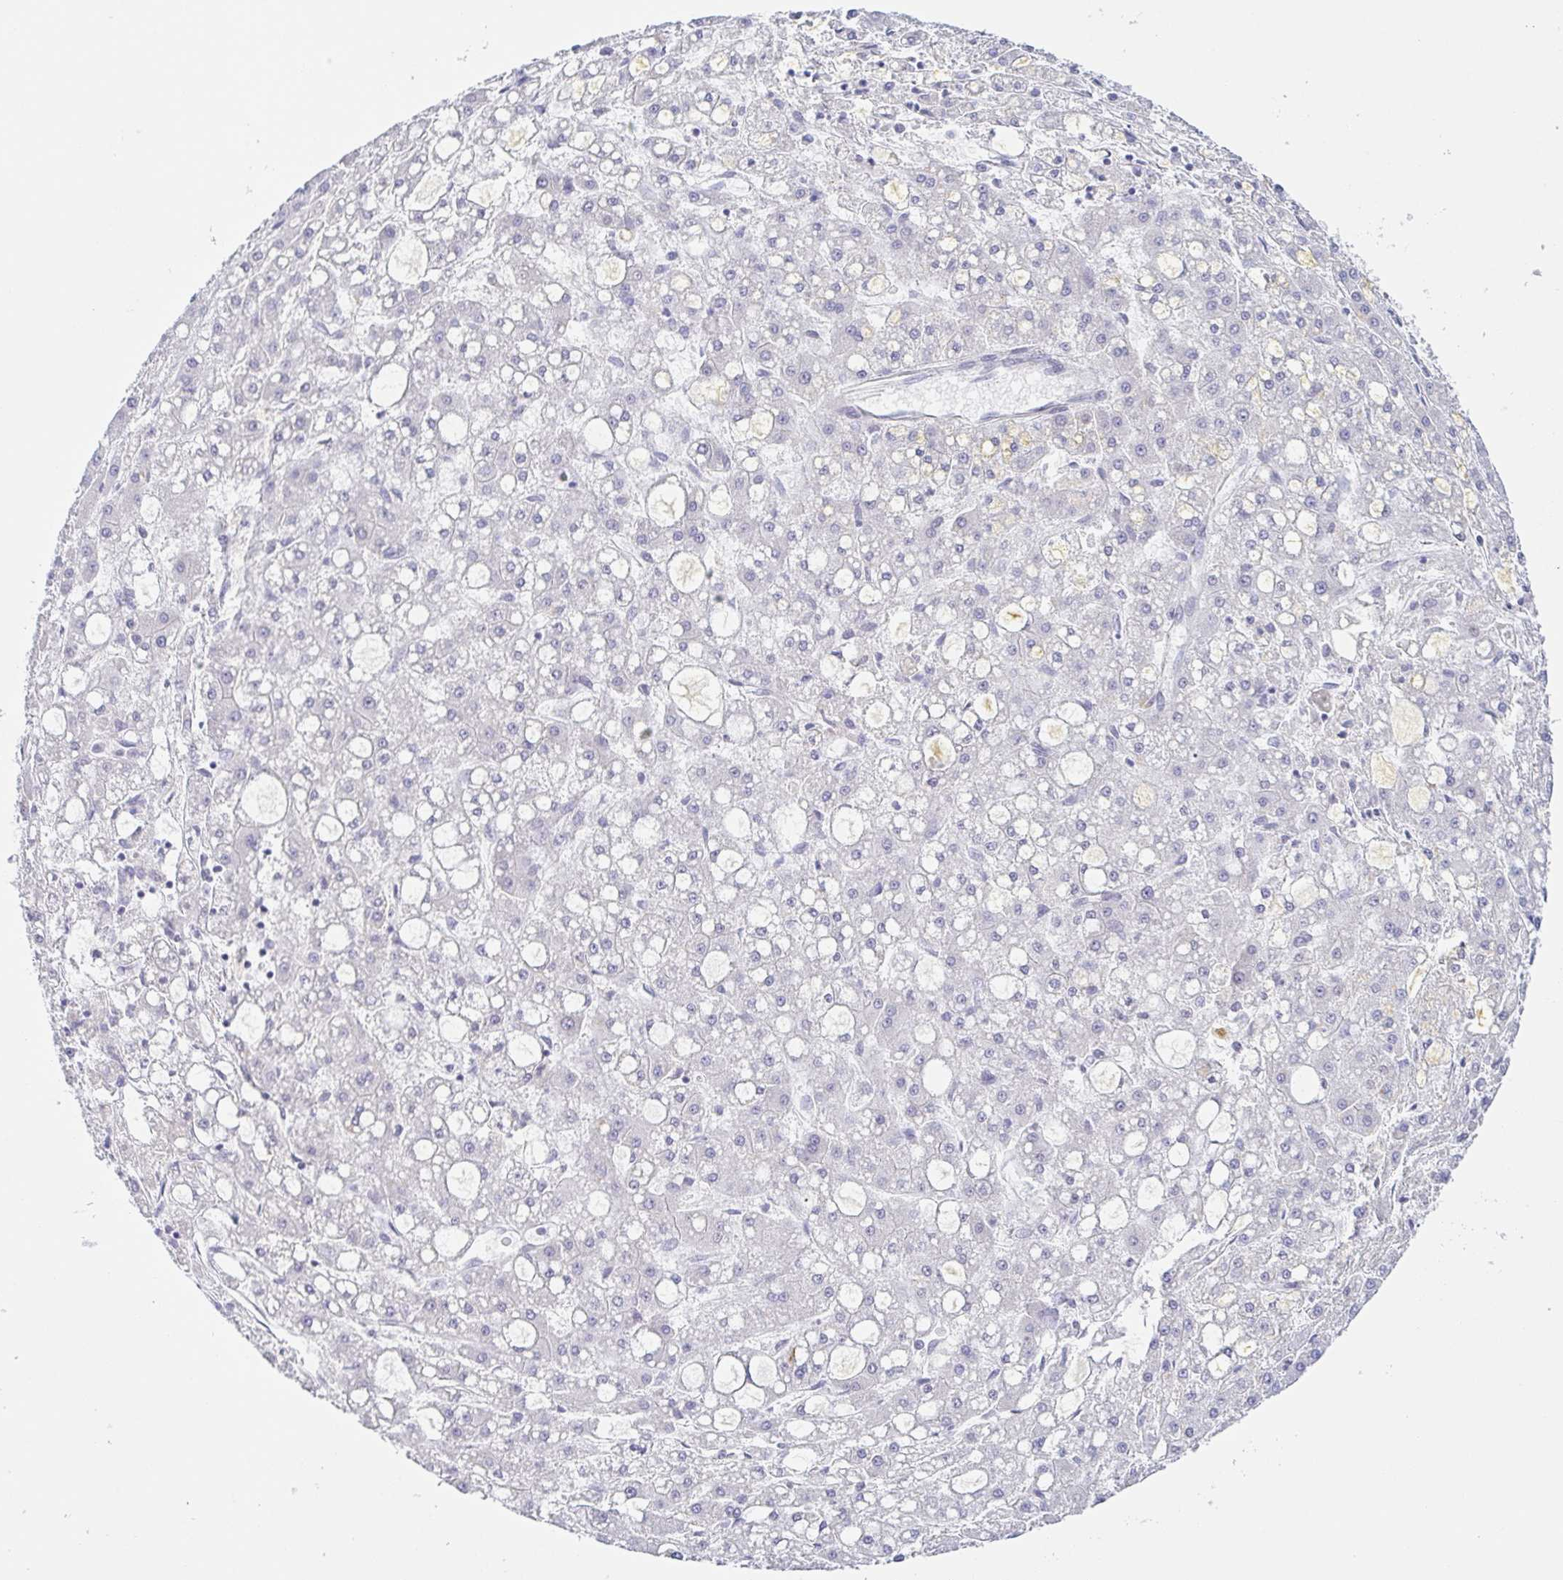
{"staining": {"intensity": "negative", "quantity": "none", "location": "none"}, "tissue": "liver cancer", "cell_type": "Tumor cells", "image_type": "cancer", "snomed": [{"axis": "morphology", "description": "Carcinoma, Hepatocellular, NOS"}, {"axis": "topography", "description": "Liver"}], "caption": "Protein analysis of liver cancer (hepatocellular carcinoma) demonstrates no significant positivity in tumor cells.", "gene": "COL17A1", "patient": {"sex": "male", "age": 67}}